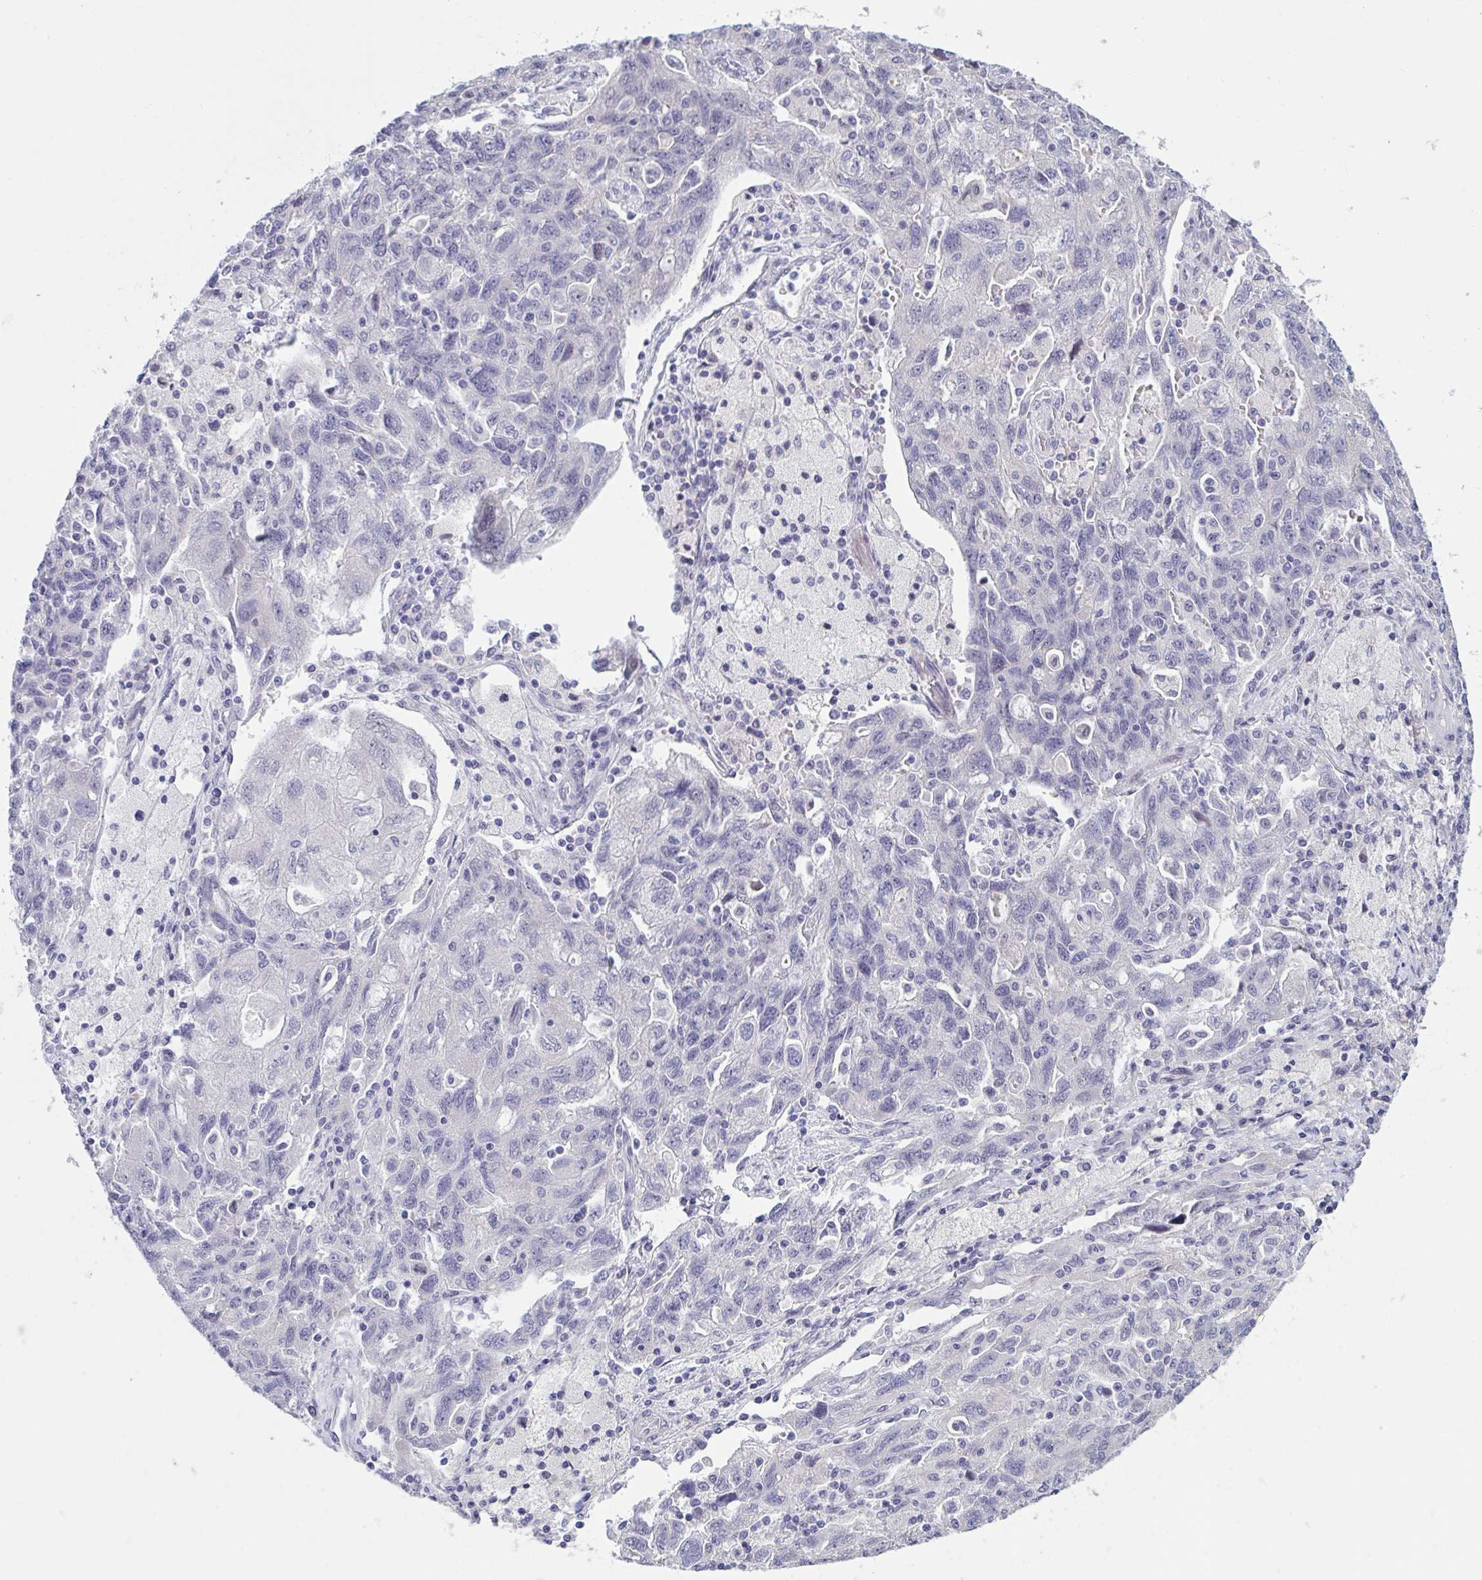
{"staining": {"intensity": "negative", "quantity": "none", "location": "none"}, "tissue": "ovarian cancer", "cell_type": "Tumor cells", "image_type": "cancer", "snomed": [{"axis": "morphology", "description": "Carcinoma, NOS"}, {"axis": "morphology", "description": "Cystadenocarcinoma, serous, NOS"}, {"axis": "topography", "description": "Ovary"}], "caption": "IHC photomicrograph of neoplastic tissue: human ovarian carcinoma stained with DAB shows no significant protein positivity in tumor cells.", "gene": "TCEAL8", "patient": {"sex": "female", "age": 69}}